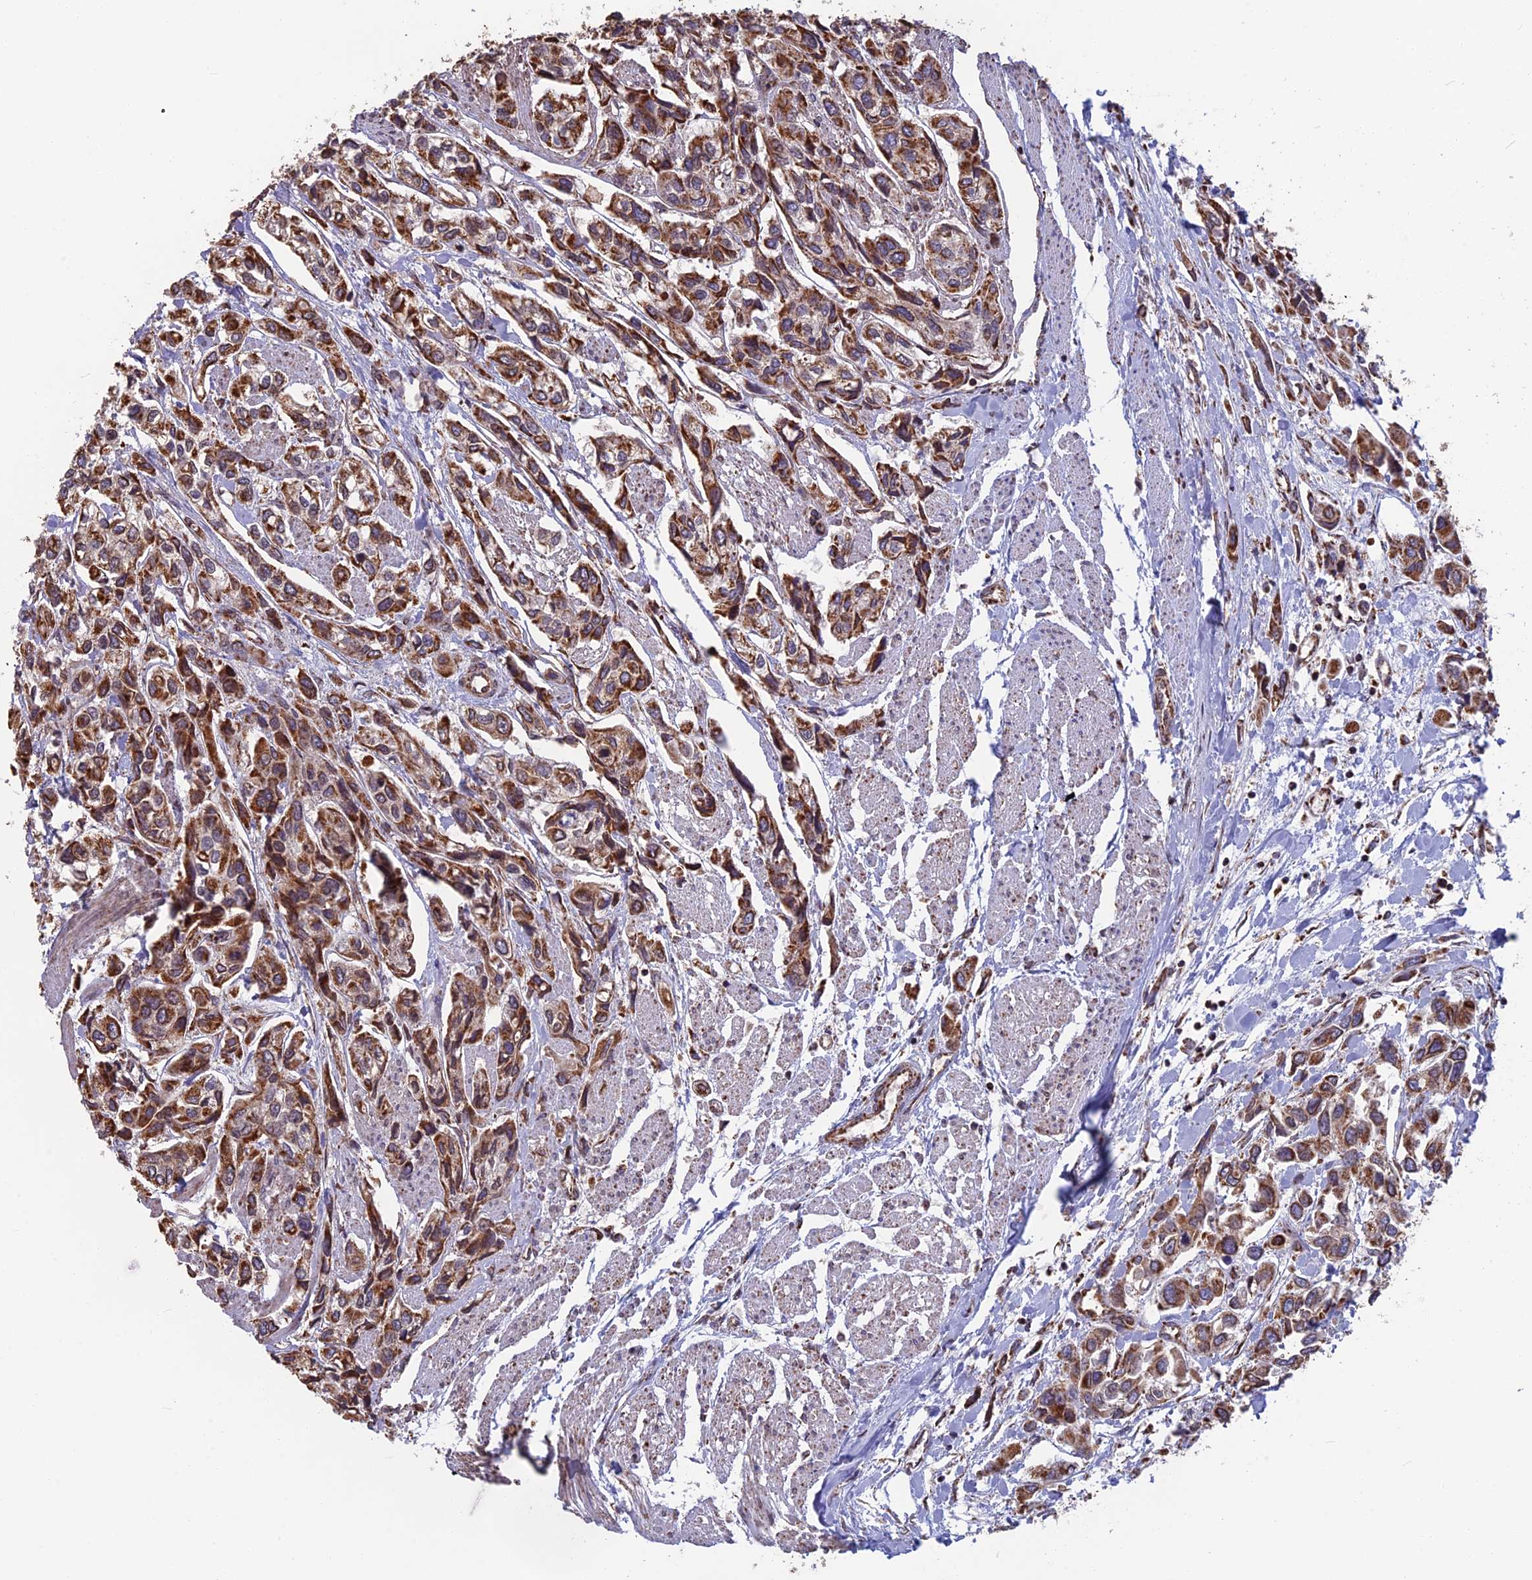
{"staining": {"intensity": "strong", "quantity": ">75%", "location": "cytoplasmic/membranous"}, "tissue": "urothelial cancer", "cell_type": "Tumor cells", "image_type": "cancer", "snomed": [{"axis": "morphology", "description": "Urothelial carcinoma, High grade"}, {"axis": "topography", "description": "Urinary bladder"}], "caption": "Brown immunohistochemical staining in urothelial cancer shows strong cytoplasmic/membranous expression in about >75% of tumor cells.", "gene": "CS", "patient": {"sex": "male", "age": 67}}